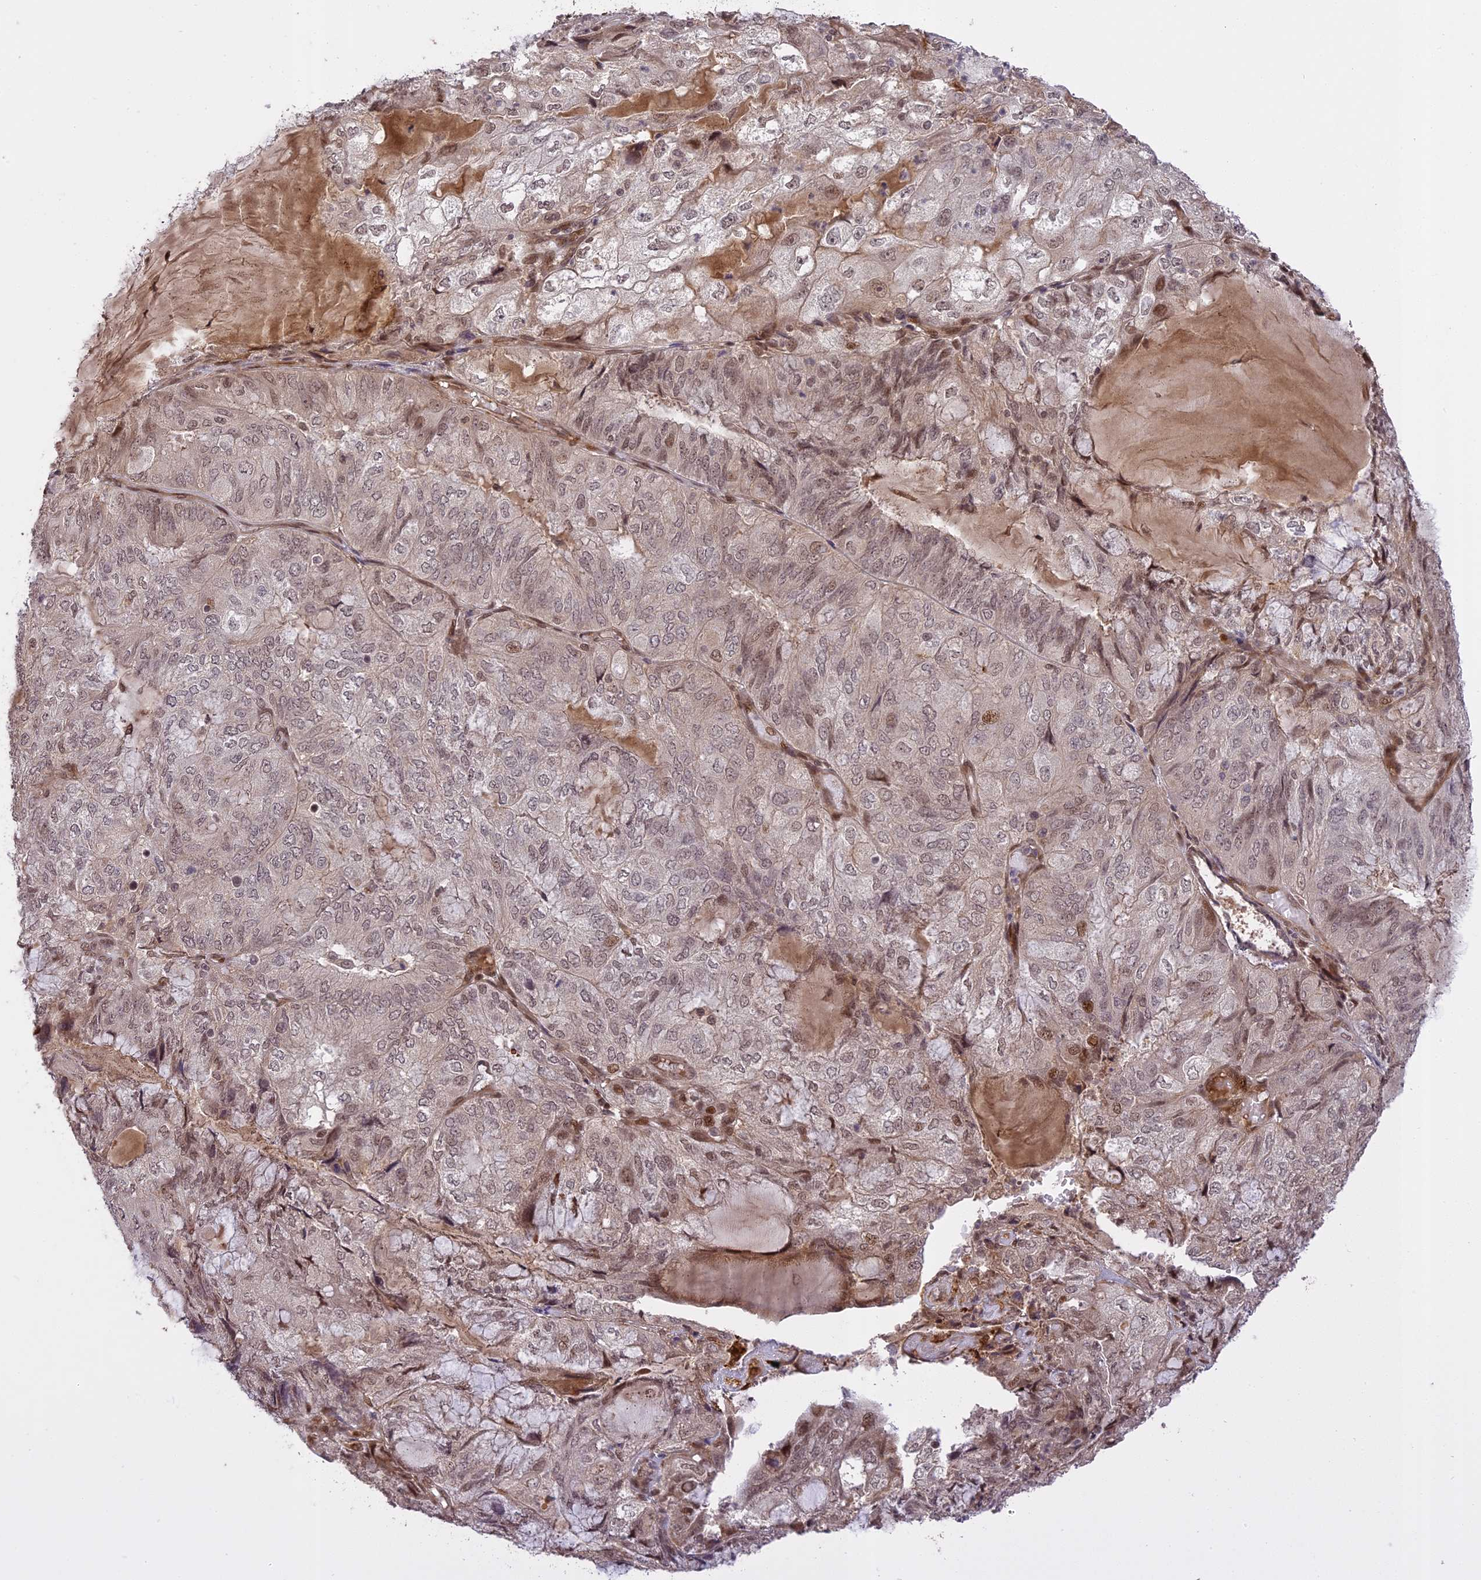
{"staining": {"intensity": "weak", "quantity": "<25%", "location": "nuclear"}, "tissue": "endometrial cancer", "cell_type": "Tumor cells", "image_type": "cancer", "snomed": [{"axis": "morphology", "description": "Adenocarcinoma, NOS"}, {"axis": "topography", "description": "Endometrium"}], "caption": "DAB (3,3'-diaminobenzidine) immunohistochemical staining of endometrial cancer exhibits no significant staining in tumor cells.", "gene": "PRELID2", "patient": {"sex": "female", "age": 81}}